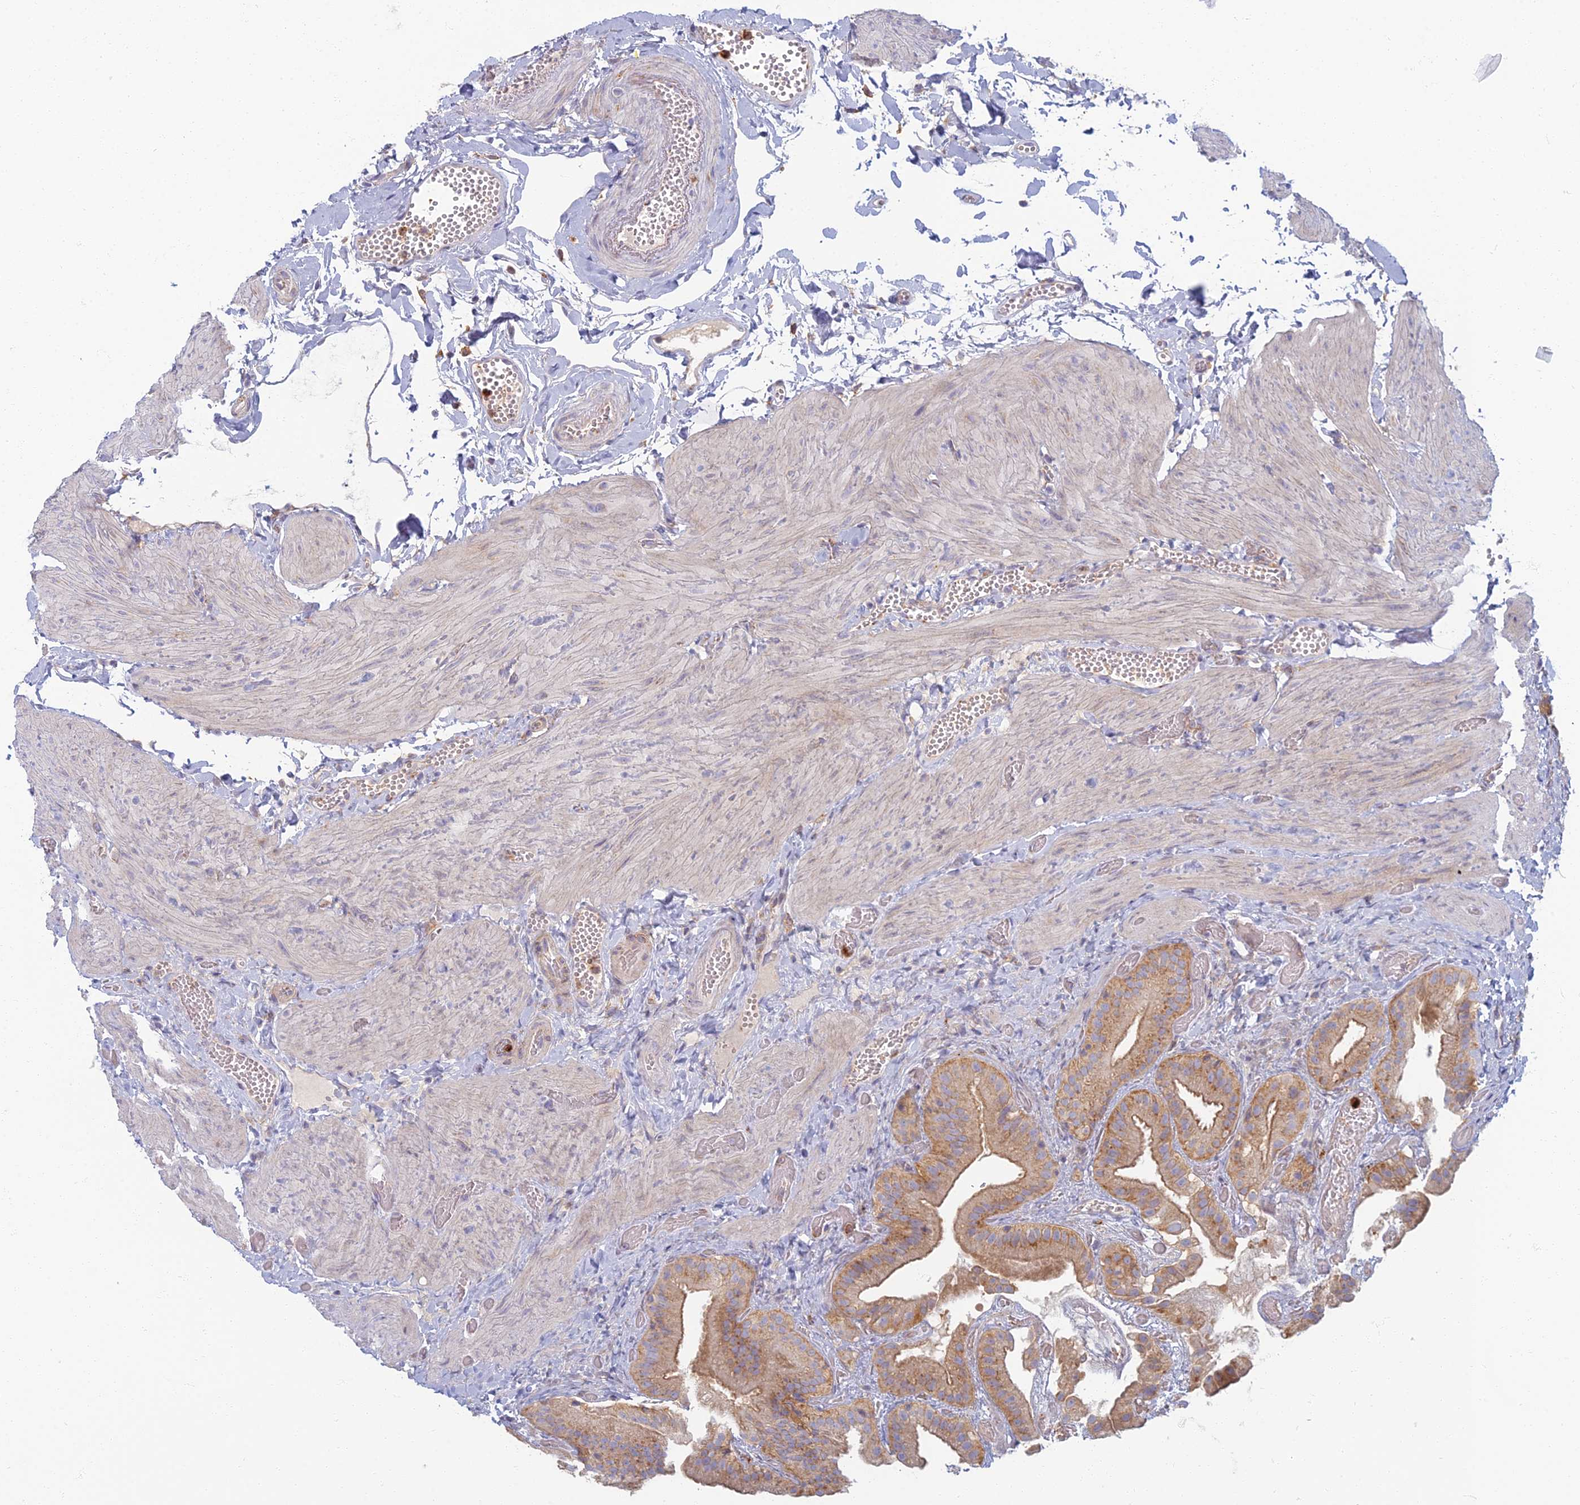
{"staining": {"intensity": "moderate", "quantity": ">75%", "location": "cytoplasmic/membranous"}, "tissue": "gallbladder", "cell_type": "Glandular cells", "image_type": "normal", "snomed": [{"axis": "morphology", "description": "Normal tissue, NOS"}, {"axis": "topography", "description": "Gallbladder"}], "caption": "The photomicrograph reveals a brown stain indicating the presence of a protein in the cytoplasmic/membranous of glandular cells in gallbladder.", "gene": "PROX2", "patient": {"sex": "female", "age": 64}}